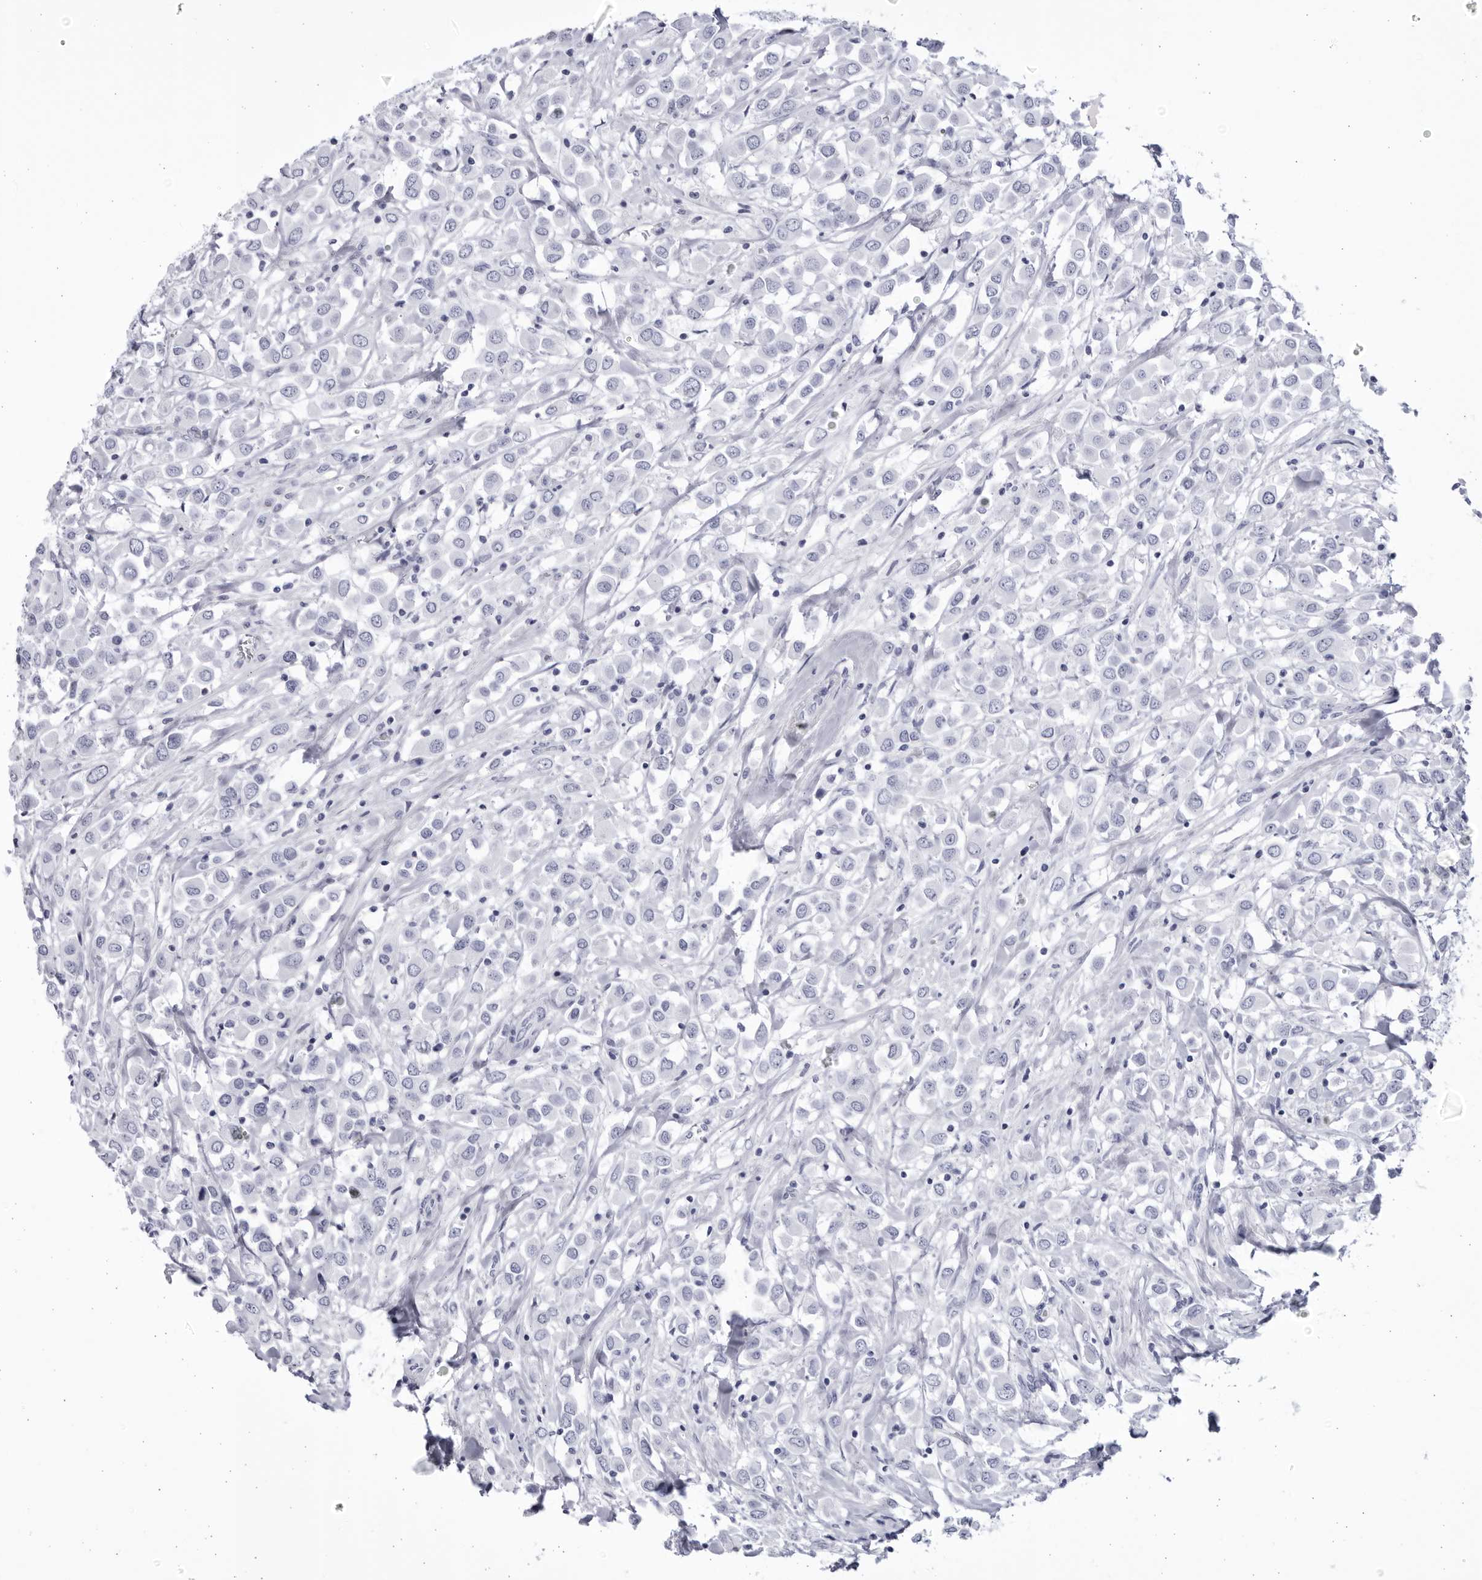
{"staining": {"intensity": "negative", "quantity": "none", "location": "none"}, "tissue": "breast cancer", "cell_type": "Tumor cells", "image_type": "cancer", "snomed": [{"axis": "morphology", "description": "Duct carcinoma"}, {"axis": "topography", "description": "Breast"}], "caption": "Immunohistochemical staining of human breast cancer (intraductal carcinoma) displays no significant positivity in tumor cells.", "gene": "CCDC181", "patient": {"sex": "female", "age": 61}}